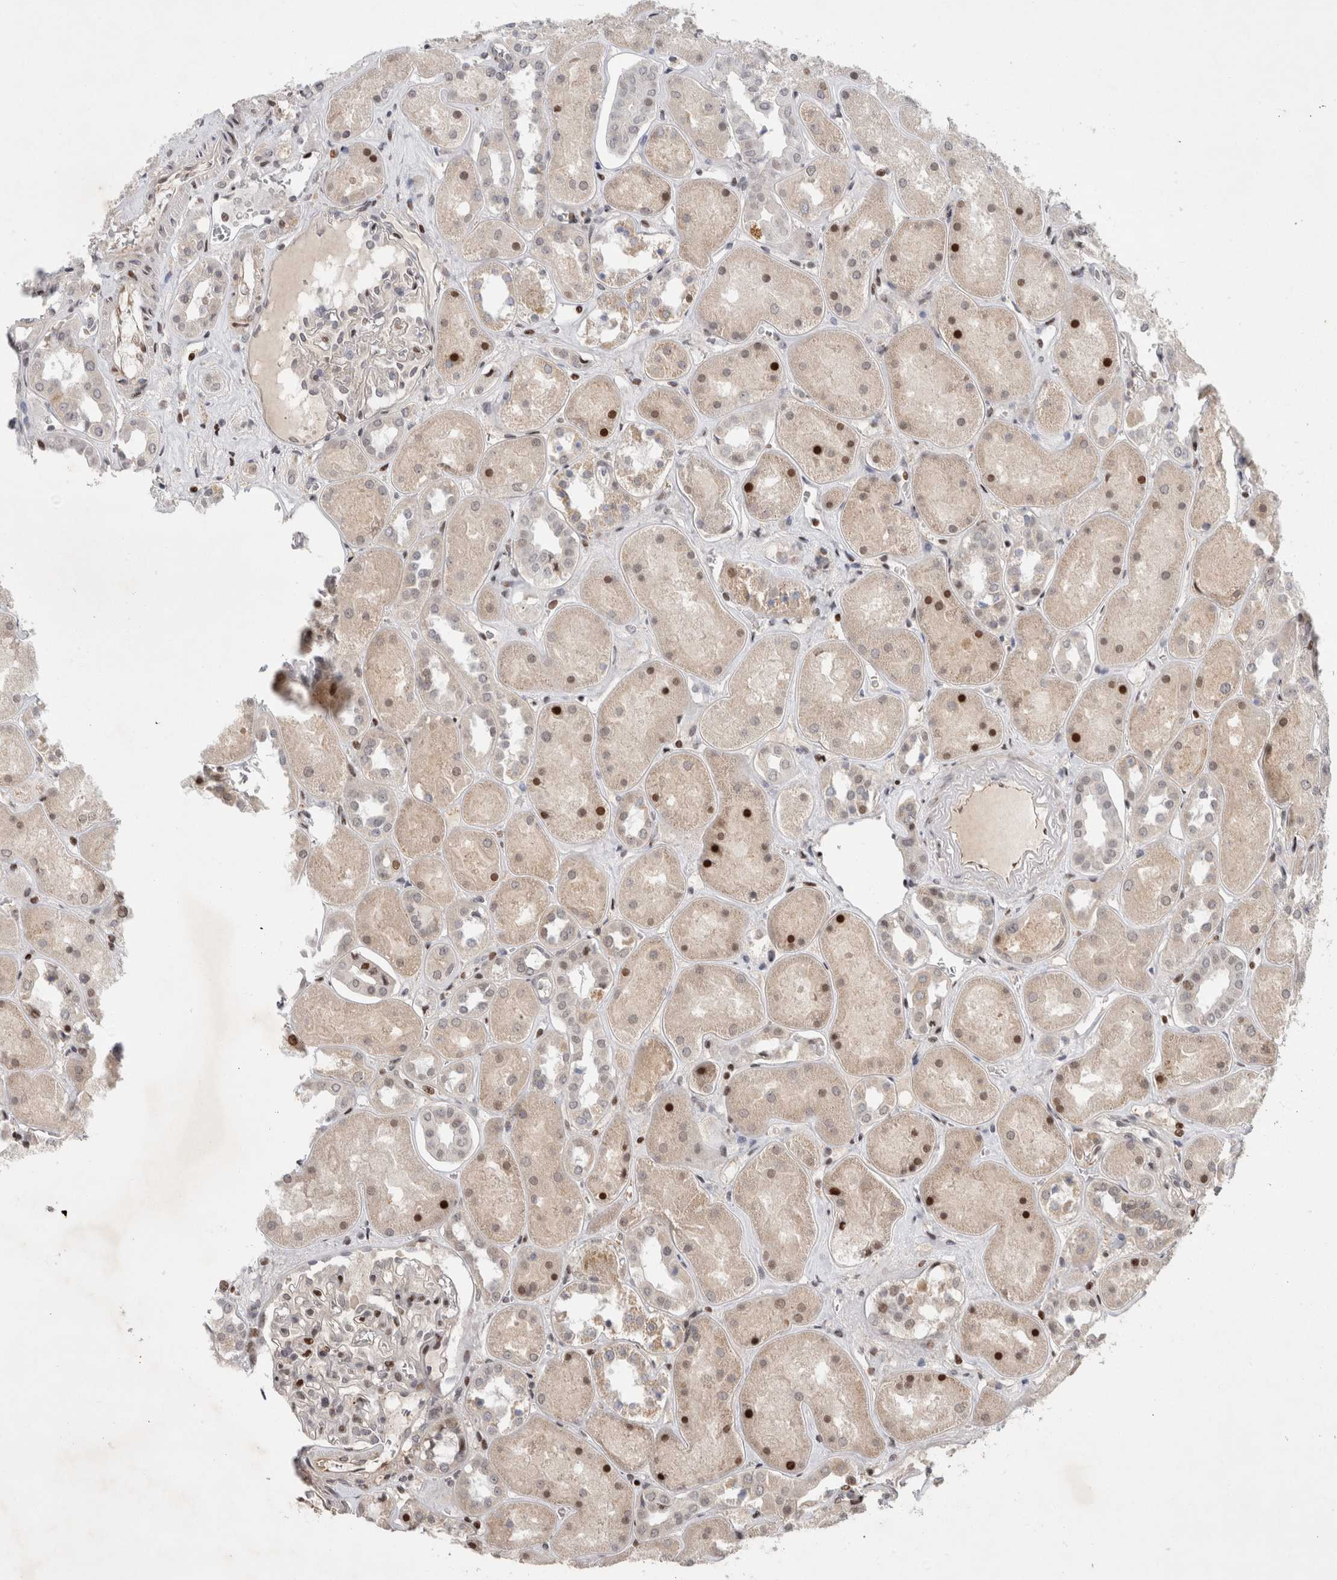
{"staining": {"intensity": "moderate", "quantity": "<25%", "location": "nuclear"}, "tissue": "kidney", "cell_type": "Cells in glomeruli", "image_type": "normal", "snomed": [{"axis": "morphology", "description": "Normal tissue, NOS"}, {"axis": "topography", "description": "Kidney"}], "caption": "An IHC micrograph of benign tissue is shown. Protein staining in brown highlights moderate nuclear positivity in kidney within cells in glomeruli.", "gene": "C8orf58", "patient": {"sex": "male", "age": 70}}